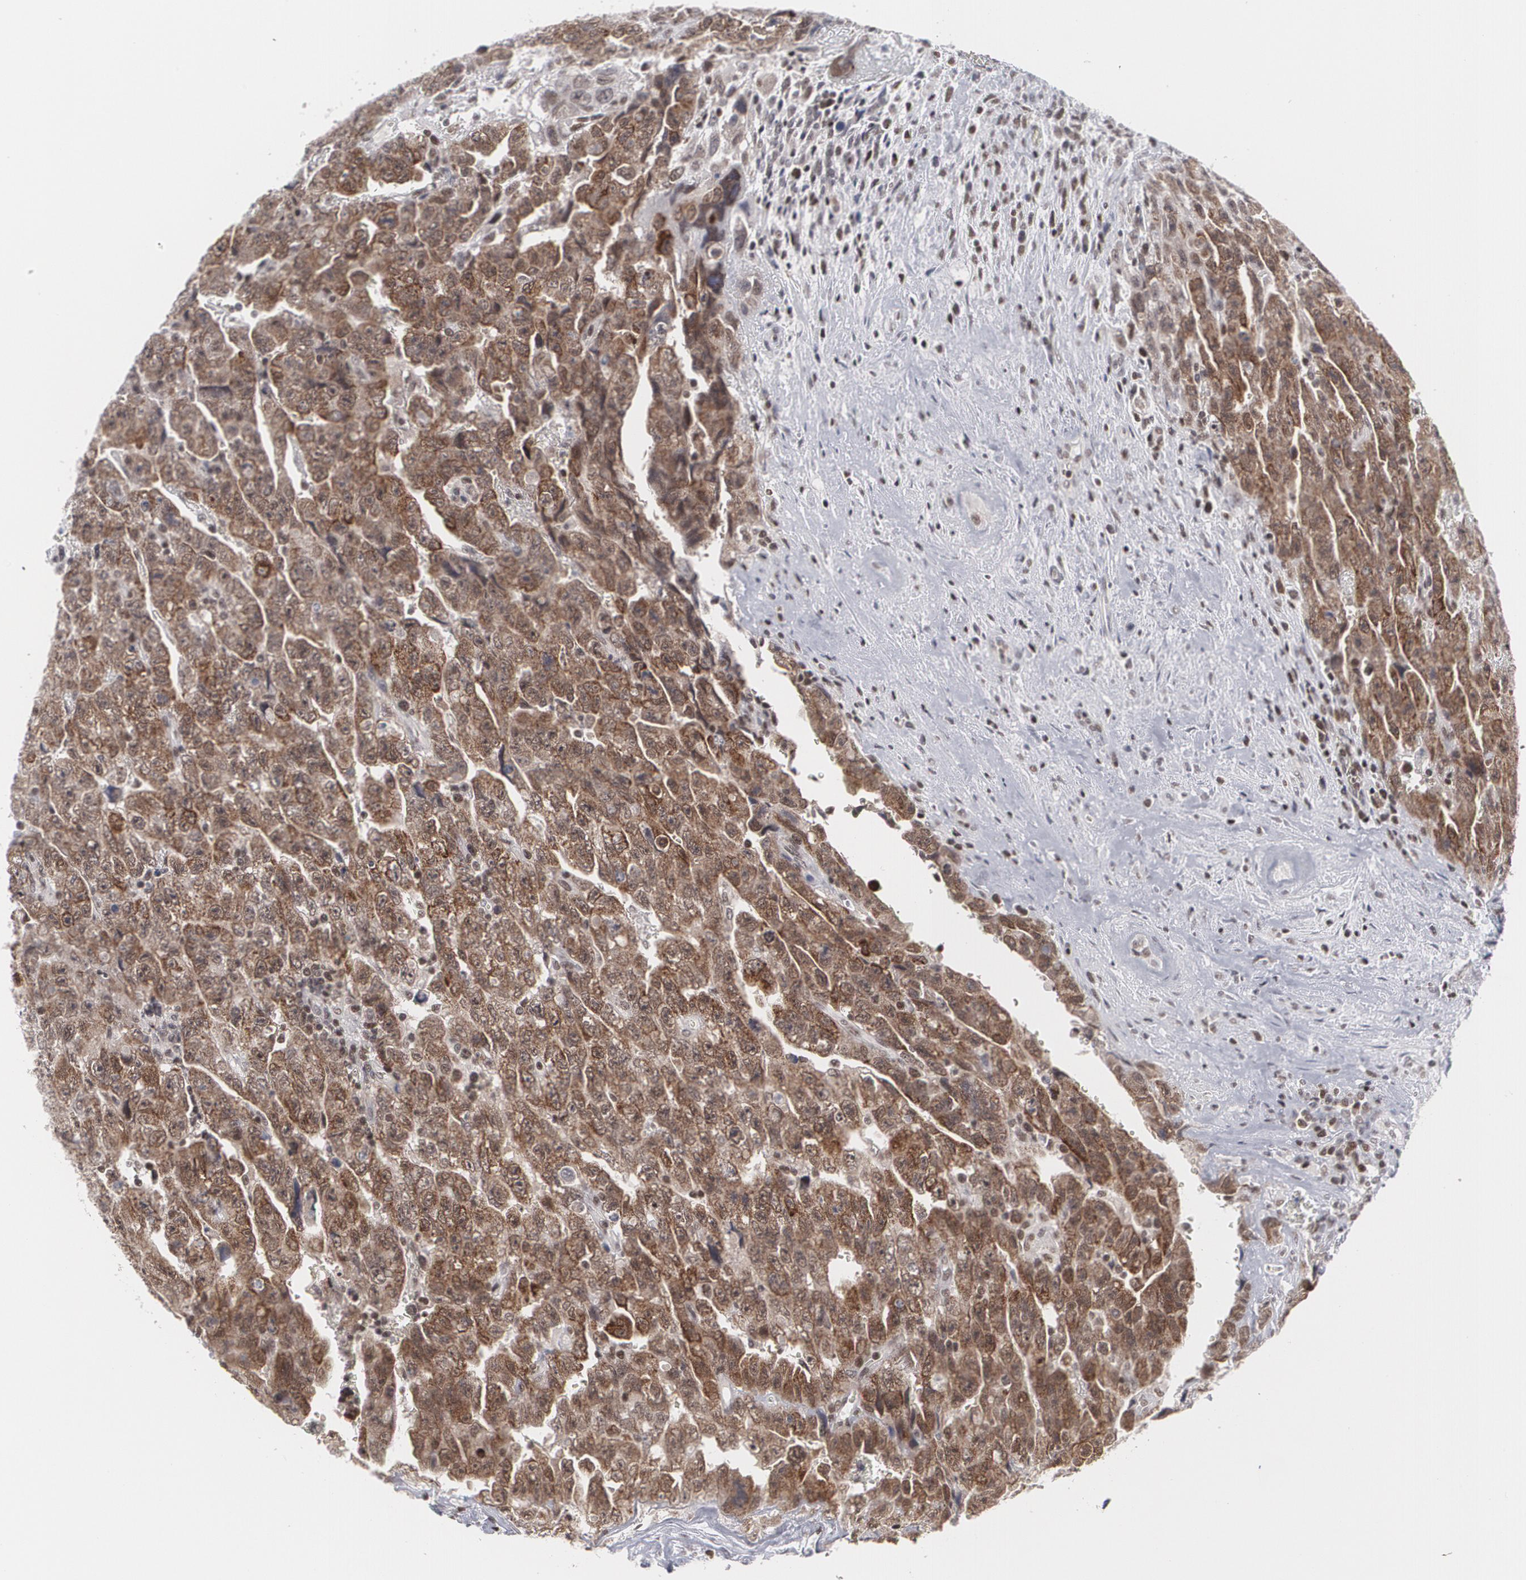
{"staining": {"intensity": "strong", "quantity": ">75%", "location": "nuclear"}, "tissue": "testis cancer", "cell_type": "Tumor cells", "image_type": "cancer", "snomed": [{"axis": "morphology", "description": "Carcinoma, Embryonal, NOS"}, {"axis": "topography", "description": "Testis"}], "caption": "Protein expression analysis of human embryonal carcinoma (testis) reveals strong nuclear expression in about >75% of tumor cells.", "gene": "MCL1", "patient": {"sex": "male", "age": 28}}